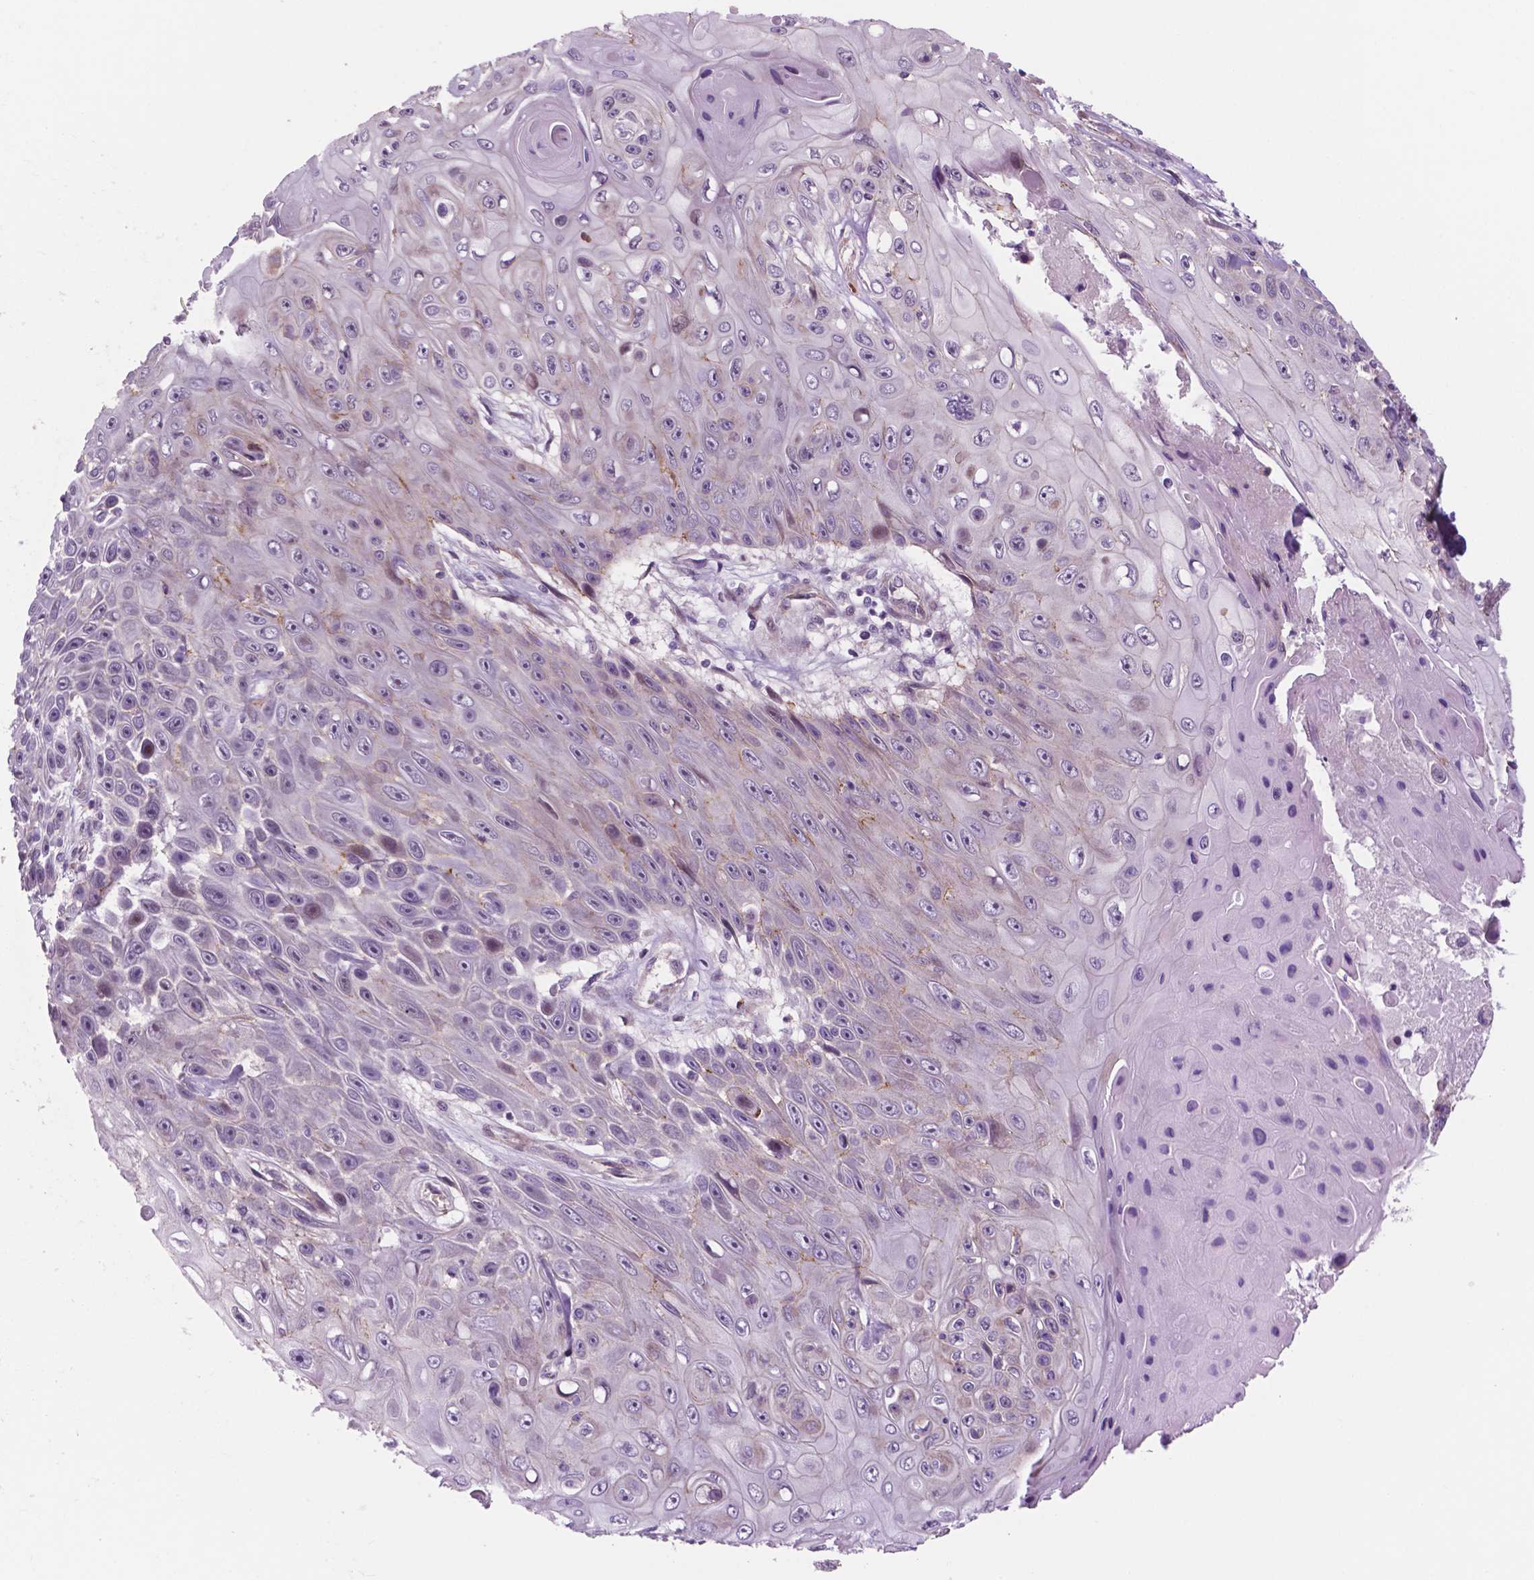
{"staining": {"intensity": "weak", "quantity": "<25%", "location": "cytoplasmic/membranous"}, "tissue": "skin cancer", "cell_type": "Tumor cells", "image_type": "cancer", "snomed": [{"axis": "morphology", "description": "Squamous cell carcinoma, NOS"}, {"axis": "topography", "description": "Skin"}], "caption": "A high-resolution photomicrograph shows immunohistochemistry (IHC) staining of skin squamous cell carcinoma, which reveals no significant positivity in tumor cells.", "gene": "RND3", "patient": {"sex": "male", "age": 82}}